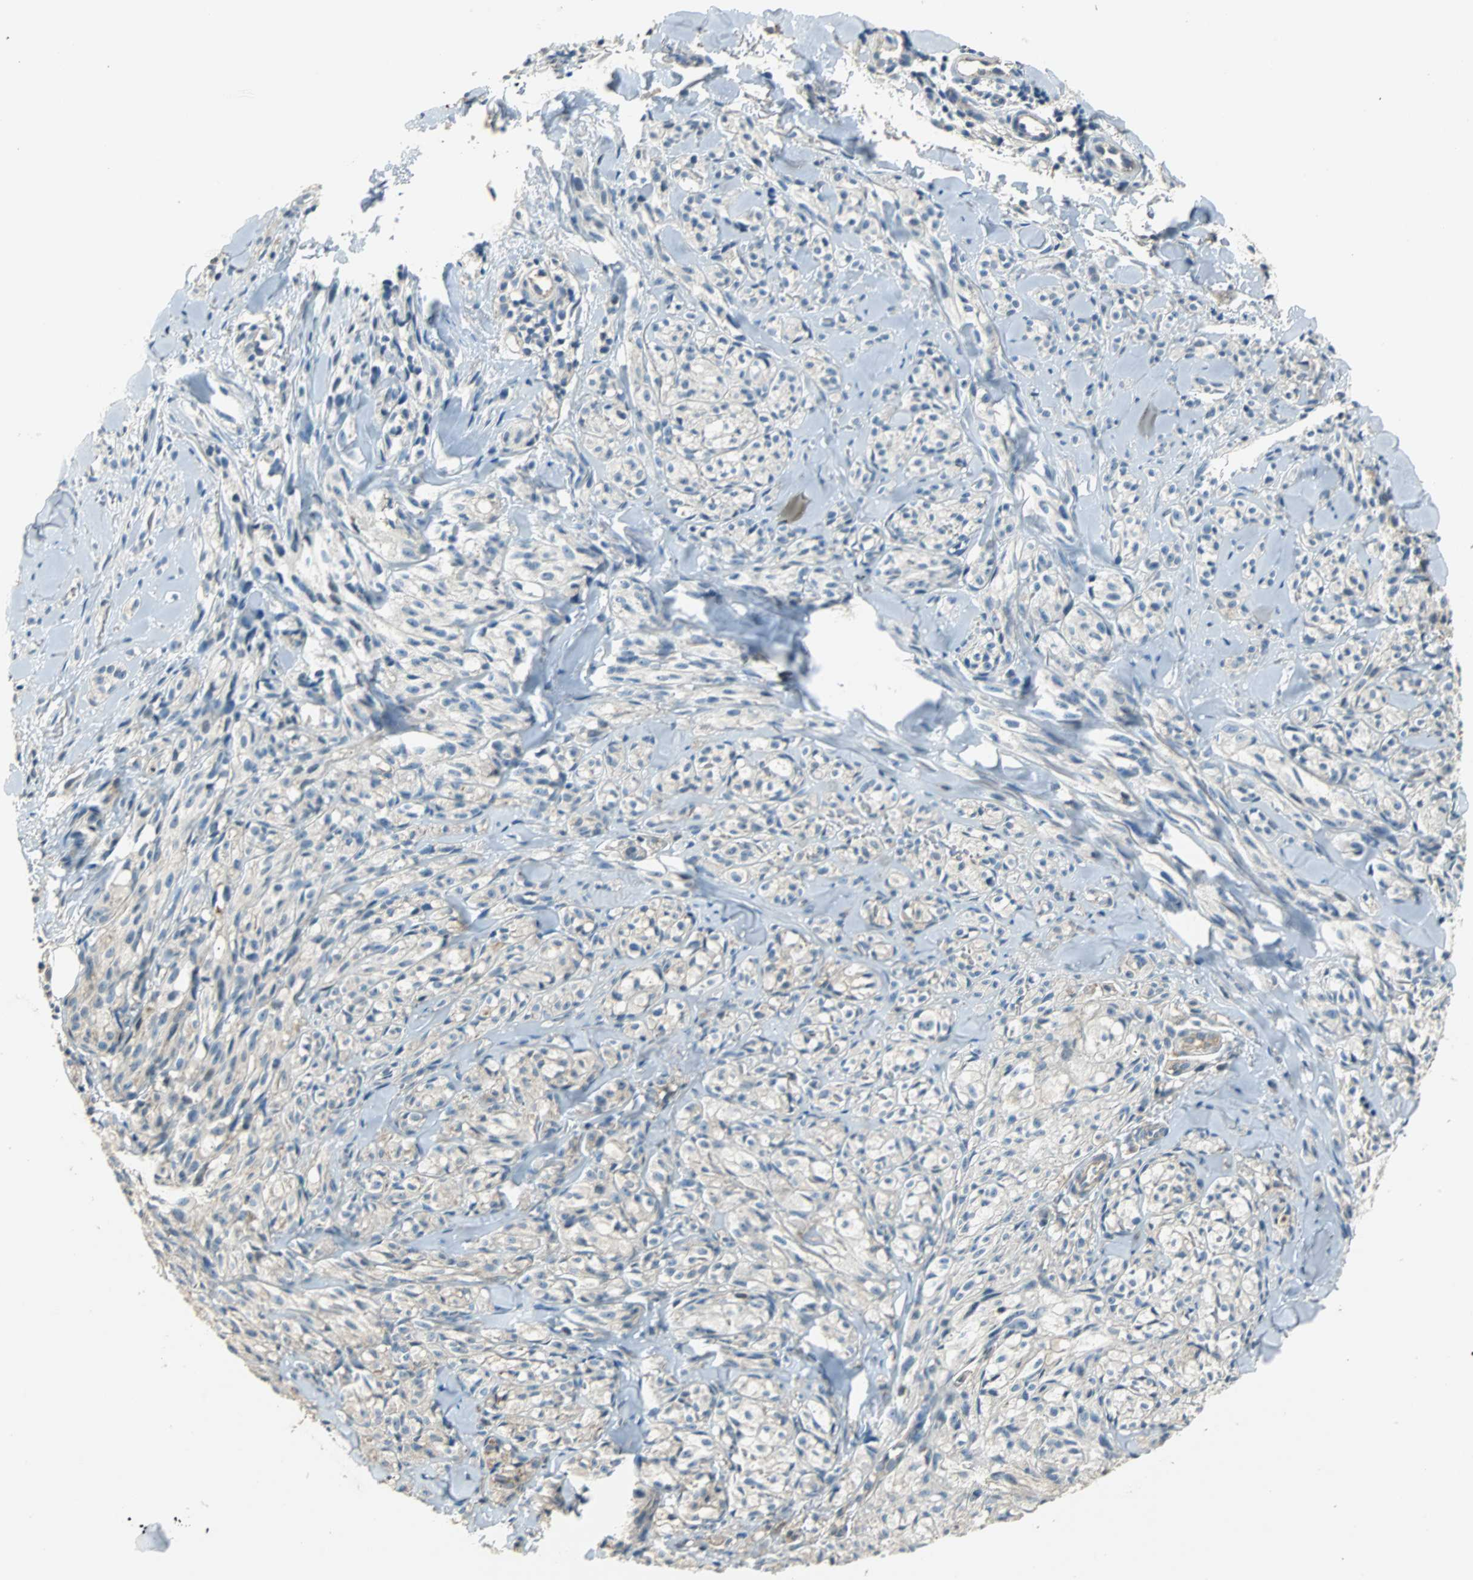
{"staining": {"intensity": "weak", "quantity": ">75%", "location": "cytoplasmic/membranous"}, "tissue": "melanoma", "cell_type": "Tumor cells", "image_type": "cancer", "snomed": [{"axis": "morphology", "description": "Malignant melanoma, Metastatic site"}, {"axis": "topography", "description": "Skin"}], "caption": "Protein expression analysis of malignant melanoma (metastatic site) reveals weak cytoplasmic/membranous expression in approximately >75% of tumor cells.", "gene": "GSDMD", "patient": {"sex": "female", "age": 66}}